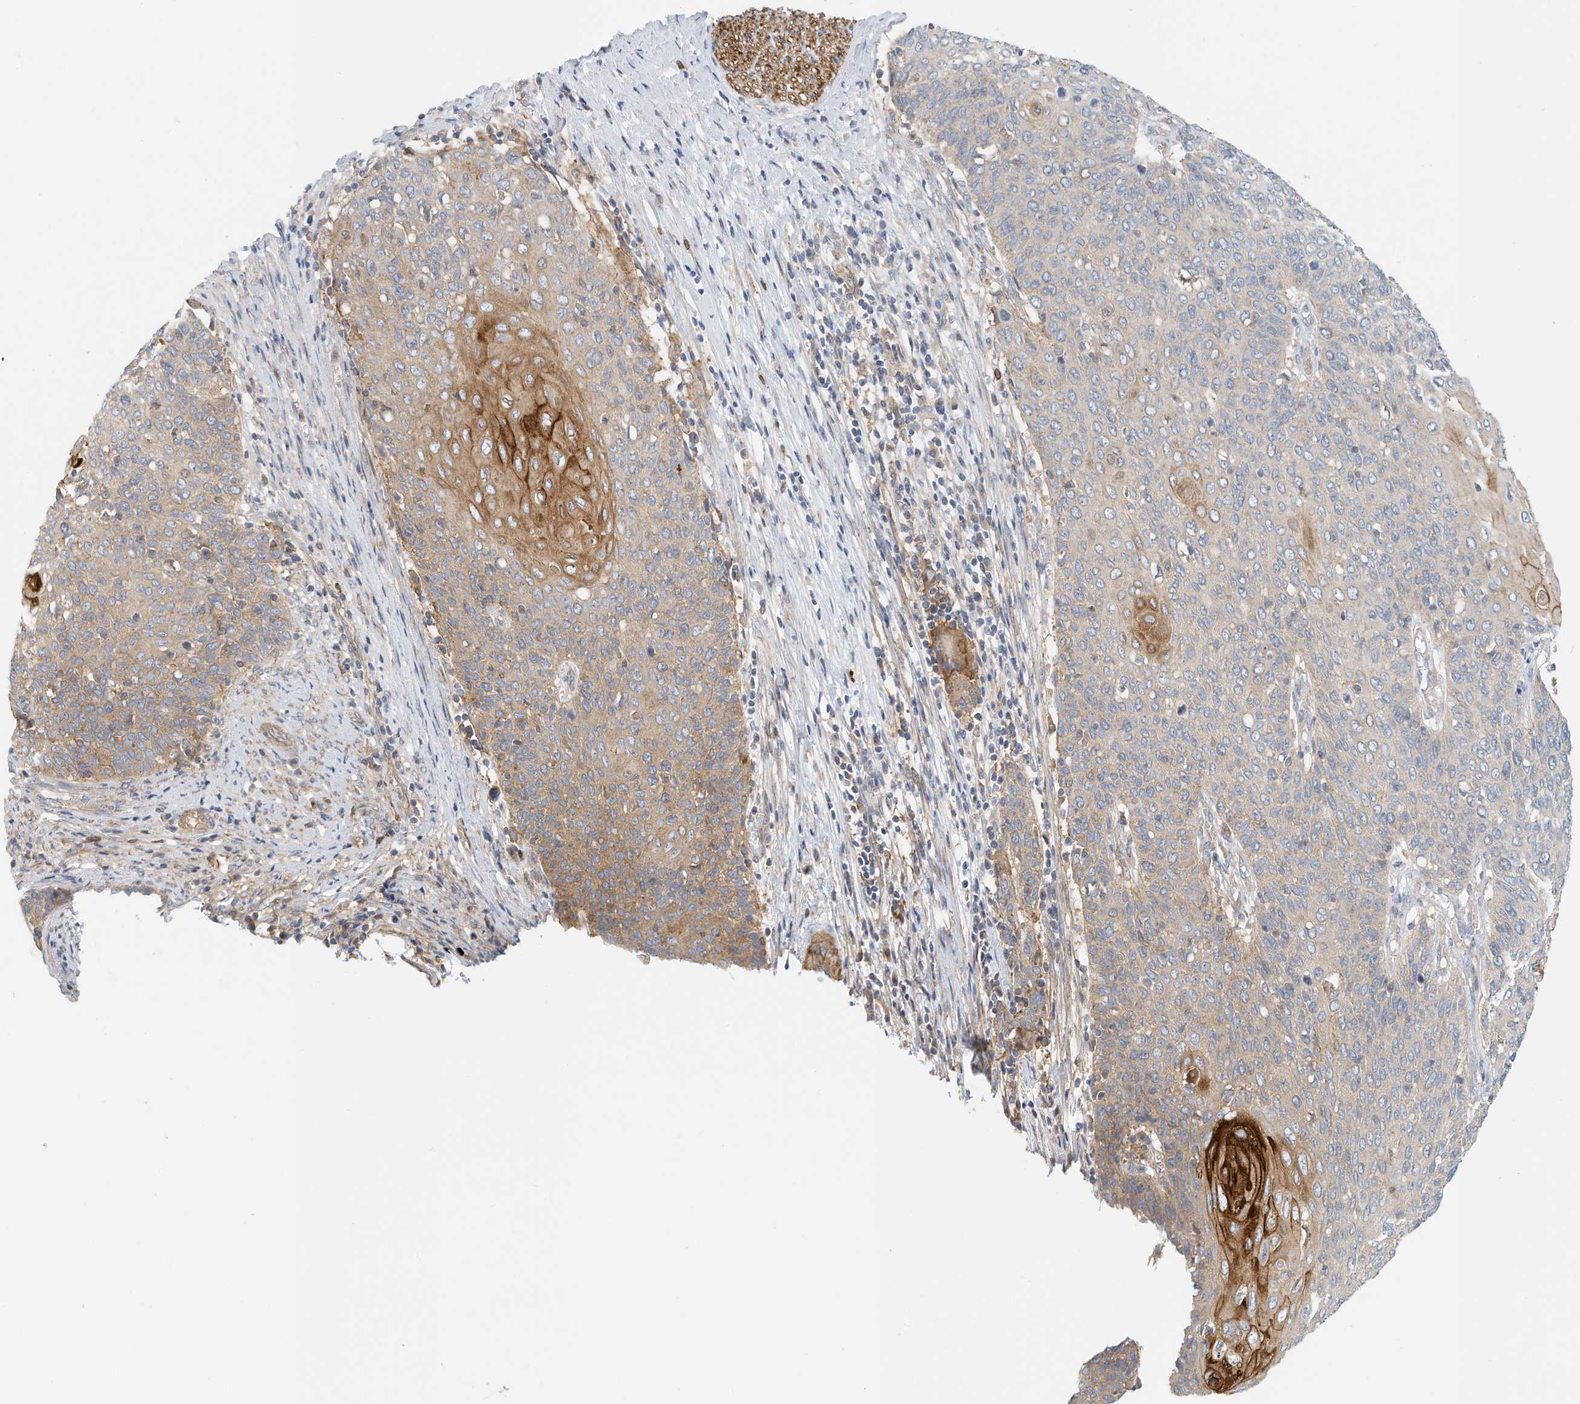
{"staining": {"intensity": "moderate", "quantity": "<25%", "location": "cytoplasmic/membranous"}, "tissue": "cervical cancer", "cell_type": "Tumor cells", "image_type": "cancer", "snomed": [{"axis": "morphology", "description": "Squamous cell carcinoma, NOS"}, {"axis": "topography", "description": "Cervix"}], "caption": "Tumor cells display moderate cytoplasmic/membranous staining in approximately <25% of cells in cervical cancer.", "gene": "MICAL1", "patient": {"sex": "female", "age": 39}}